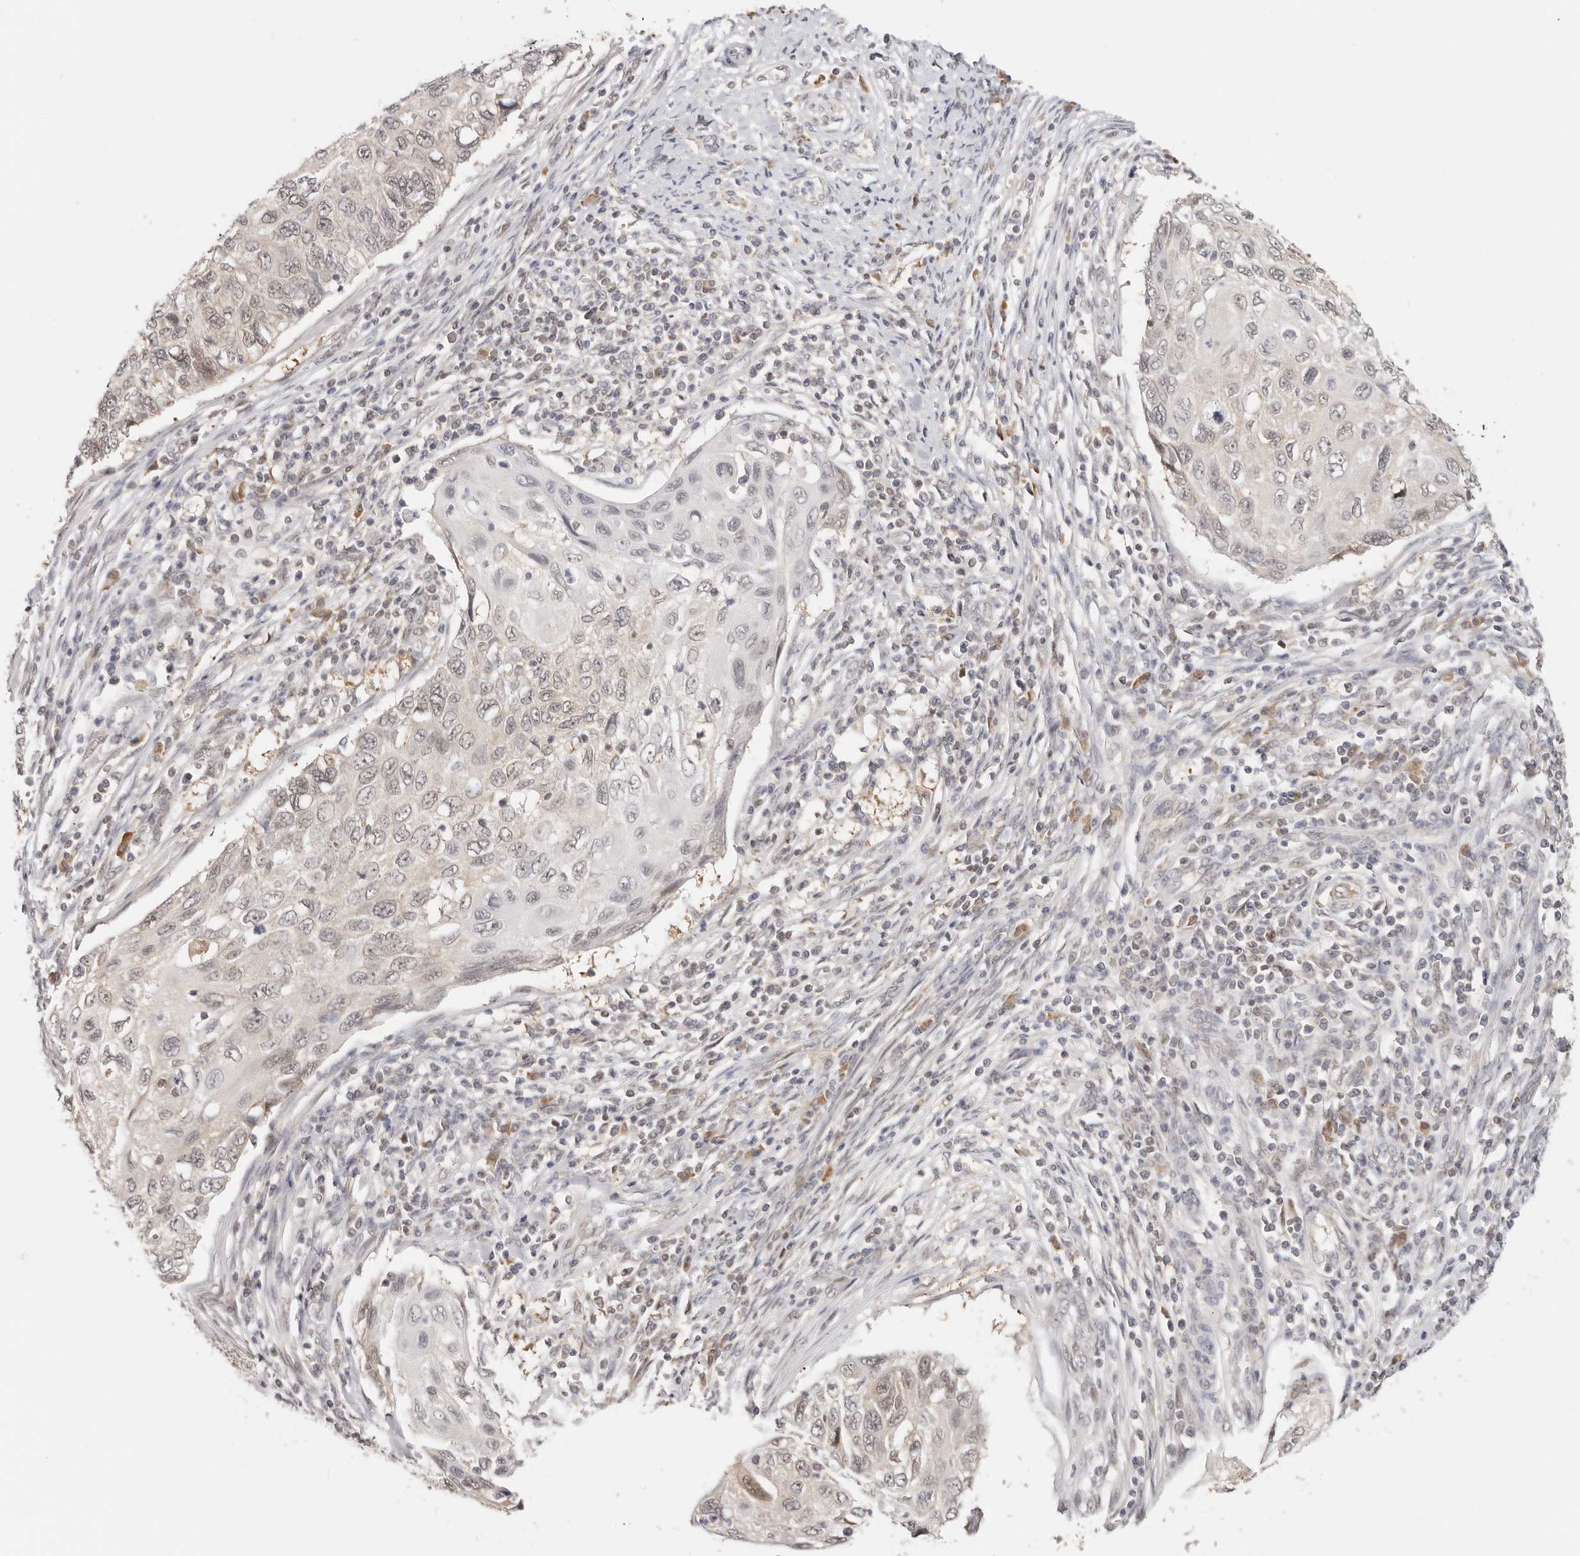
{"staining": {"intensity": "negative", "quantity": "none", "location": "none"}, "tissue": "cervical cancer", "cell_type": "Tumor cells", "image_type": "cancer", "snomed": [{"axis": "morphology", "description": "Squamous cell carcinoma, NOS"}, {"axis": "topography", "description": "Cervix"}], "caption": "An immunohistochemistry histopathology image of cervical cancer is shown. There is no staining in tumor cells of cervical cancer. (DAB immunohistochemistry (IHC) visualized using brightfield microscopy, high magnification).", "gene": "LARP7", "patient": {"sex": "female", "age": 70}}